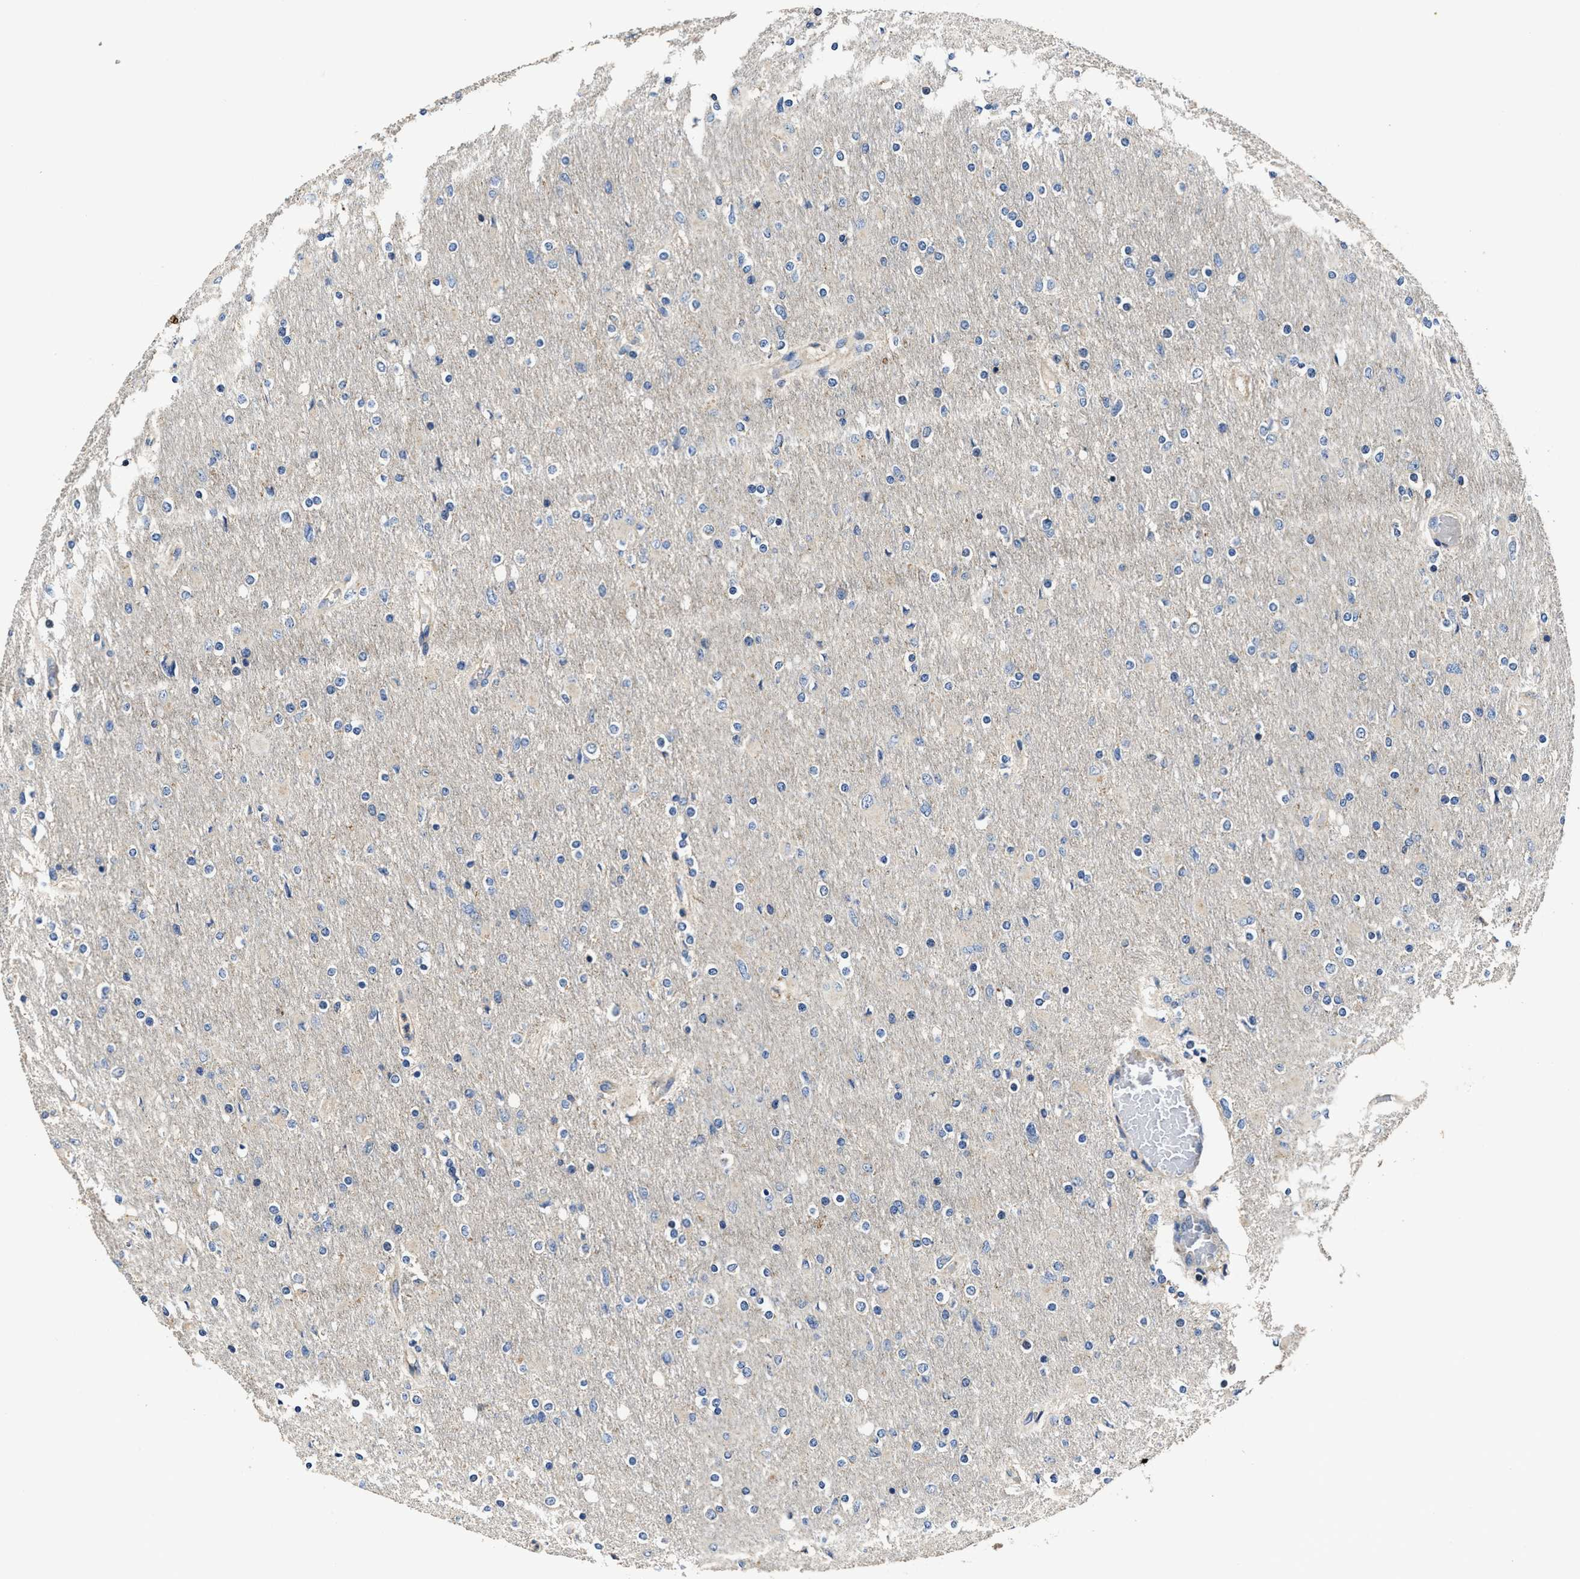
{"staining": {"intensity": "negative", "quantity": "none", "location": "none"}, "tissue": "glioma", "cell_type": "Tumor cells", "image_type": "cancer", "snomed": [{"axis": "morphology", "description": "Glioma, malignant, High grade"}, {"axis": "topography", "description": "Cerebral cortex"}], "caption": "DAB (3,3'-diaminobenzidine) immunohistochemical staining of human malignant glioma (high-grade) displays no significant staining in tumor cells. (Stains: DAB (3,3'-diaminobenzidine) immunohistochemistry with hematoxylin counter stain, Microscopy: brightfield microscopy at high magnification).", "gene": "PTAR1", "patient": {"sex": "female", "age": 36}}